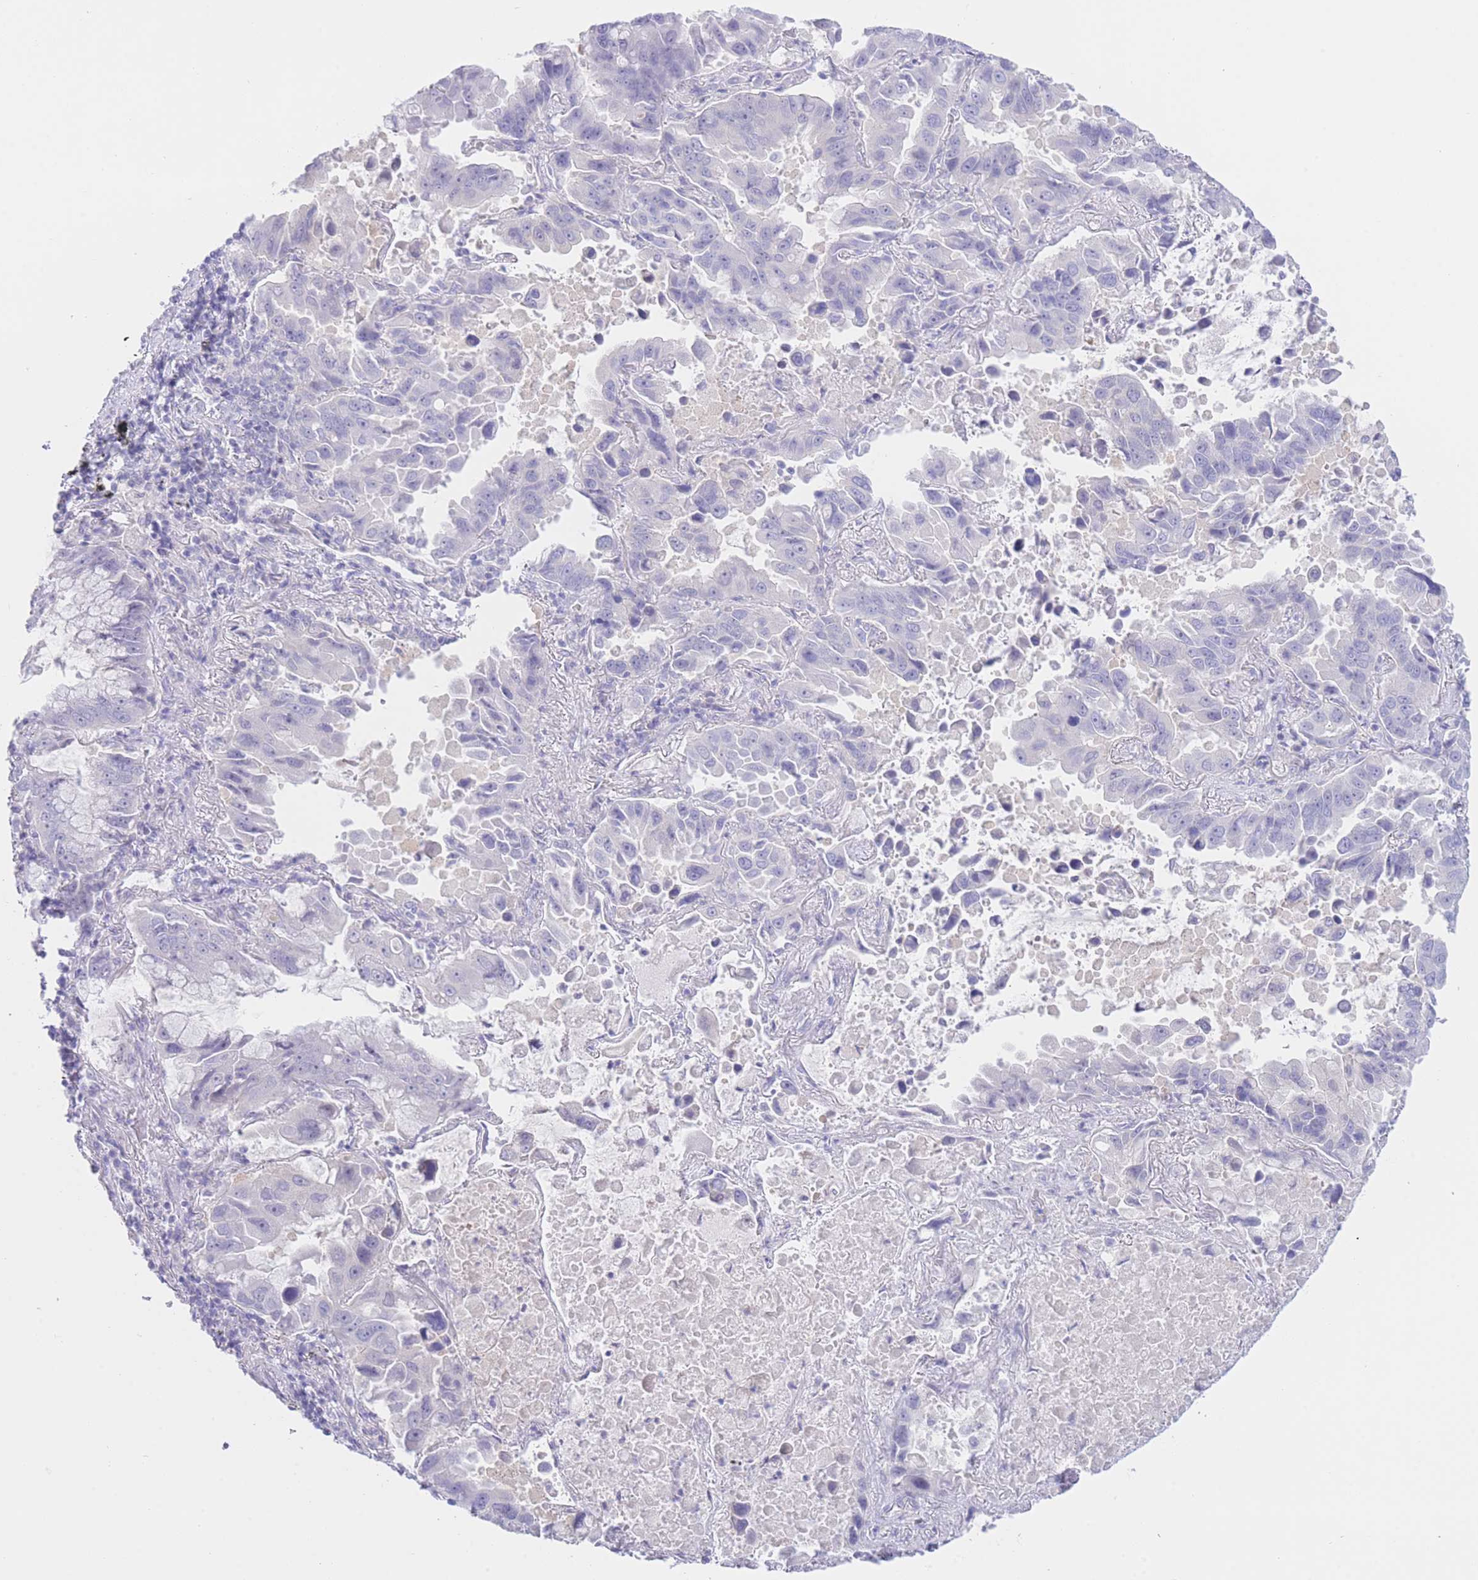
{"staining": {"intensity": "negative", "quantity": "none", "location": "none"}, "tissue": "lung cancer", "cell_type": "Tumor cells", "image_type": "cancer", "snomed": [{"axis": "morphology", "description": "Adenocarcinoma, NOS"}, {"axis": "topography", "description": "Lung"}], "caption": "Adenocarcinoma (lung) was stained to show a protein in brown. There is no significant expression in tumor cells.", "gene": "ZNF212", "patient": {"sex": "male", "age": 64}}